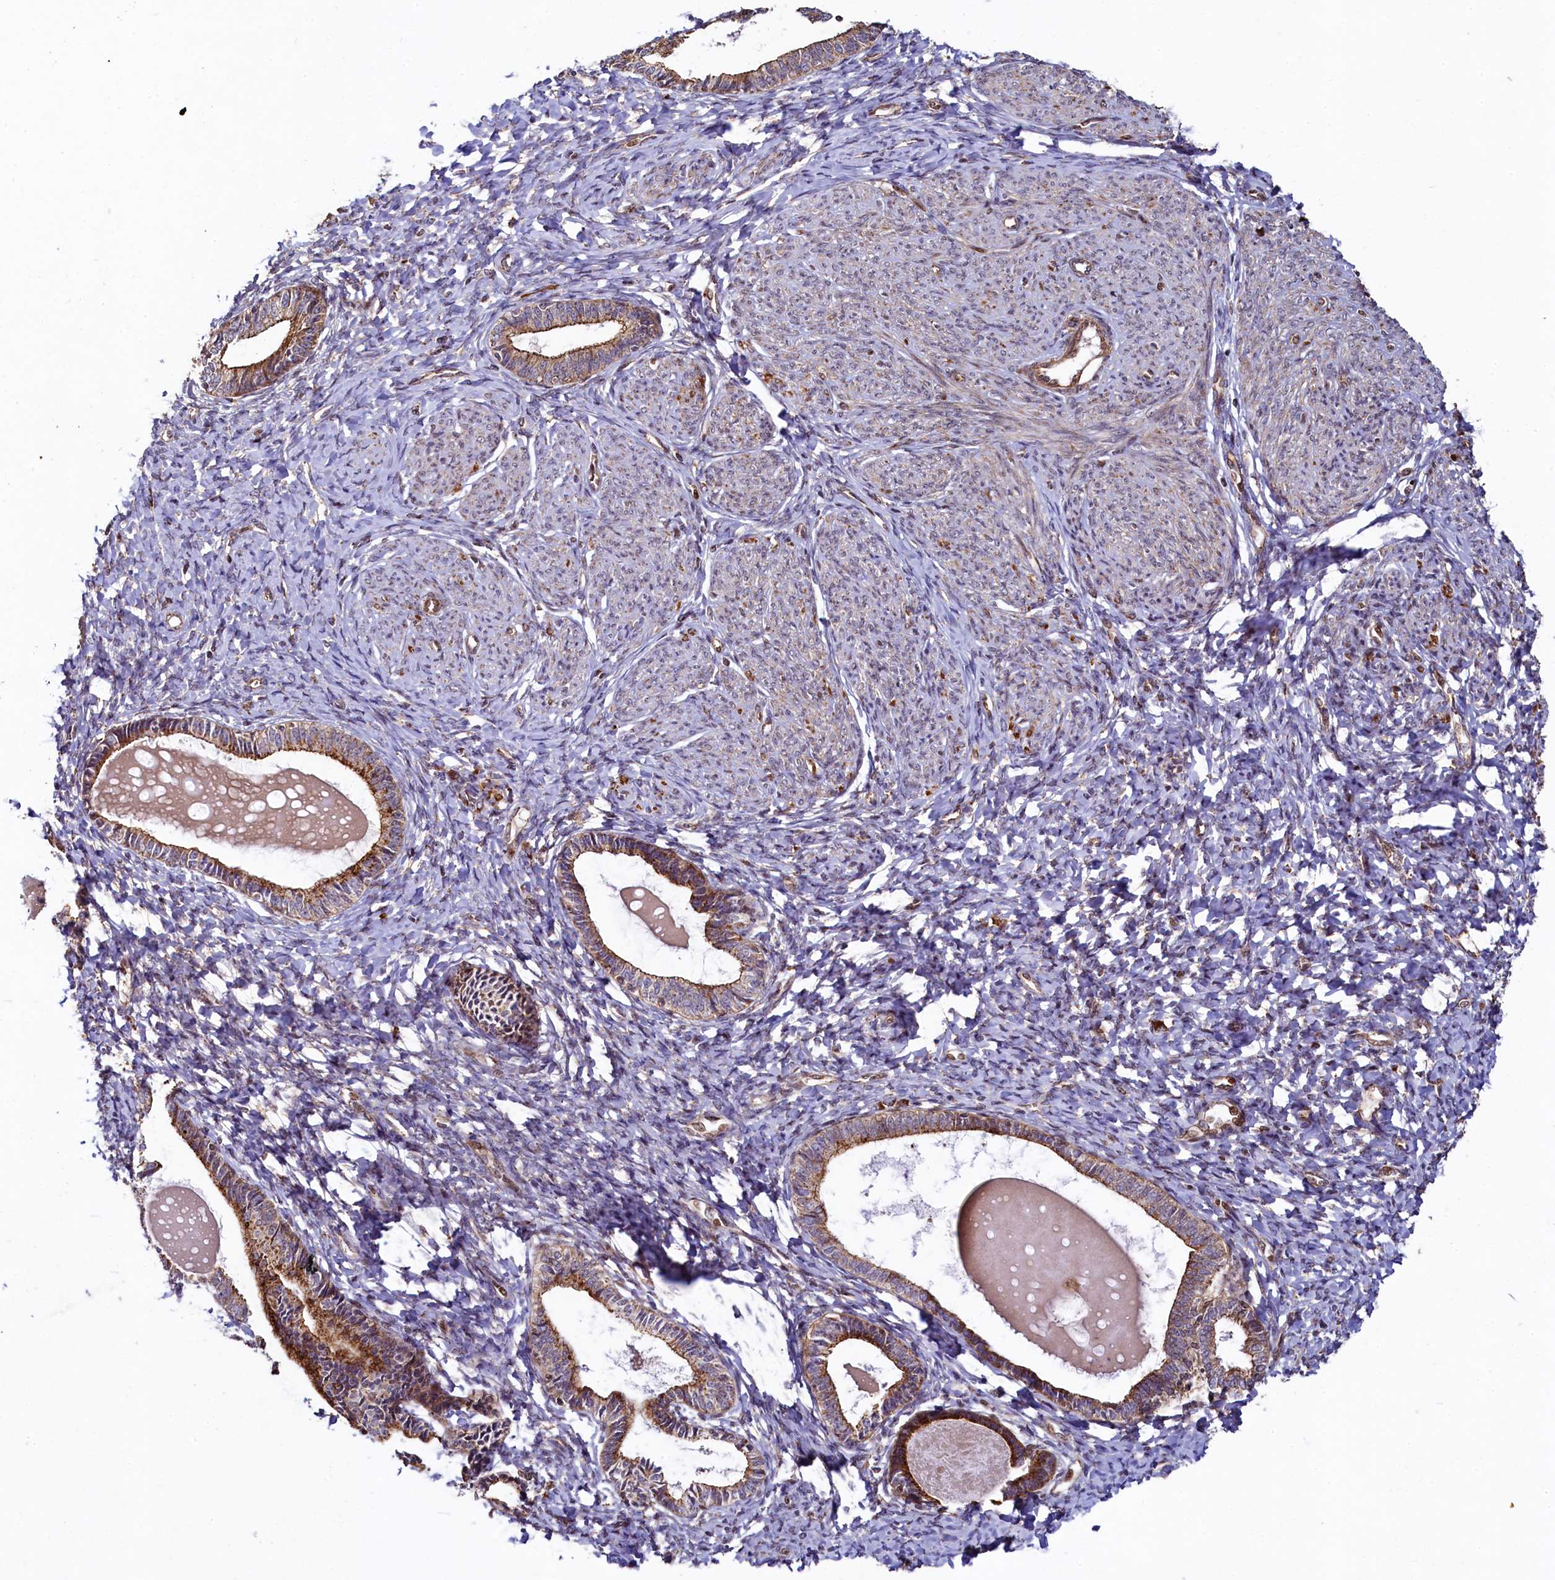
{"staining": {"intensity": "moderate", "quantity": "25%-75%", "location": "cytoplasmic/membranous"}, "tissue": "endometrium", "cell_type": "Cells in endometrial stroma", "image_type": "normal", "snomed": [{"axis": "morphology", "description": "Normal tissue, NOS"}, {"axis": "topography", "description": "Endometrium"}], "caption": "This is a micrograph of immunohistochemistry (IHC) staining of benign endometrium, which shows moderate staining in the cytoplasmic/membranous of cells in endometrial stroma.", "gene": "ZNF577", "patient": {"sex": "female", "age": 72}}